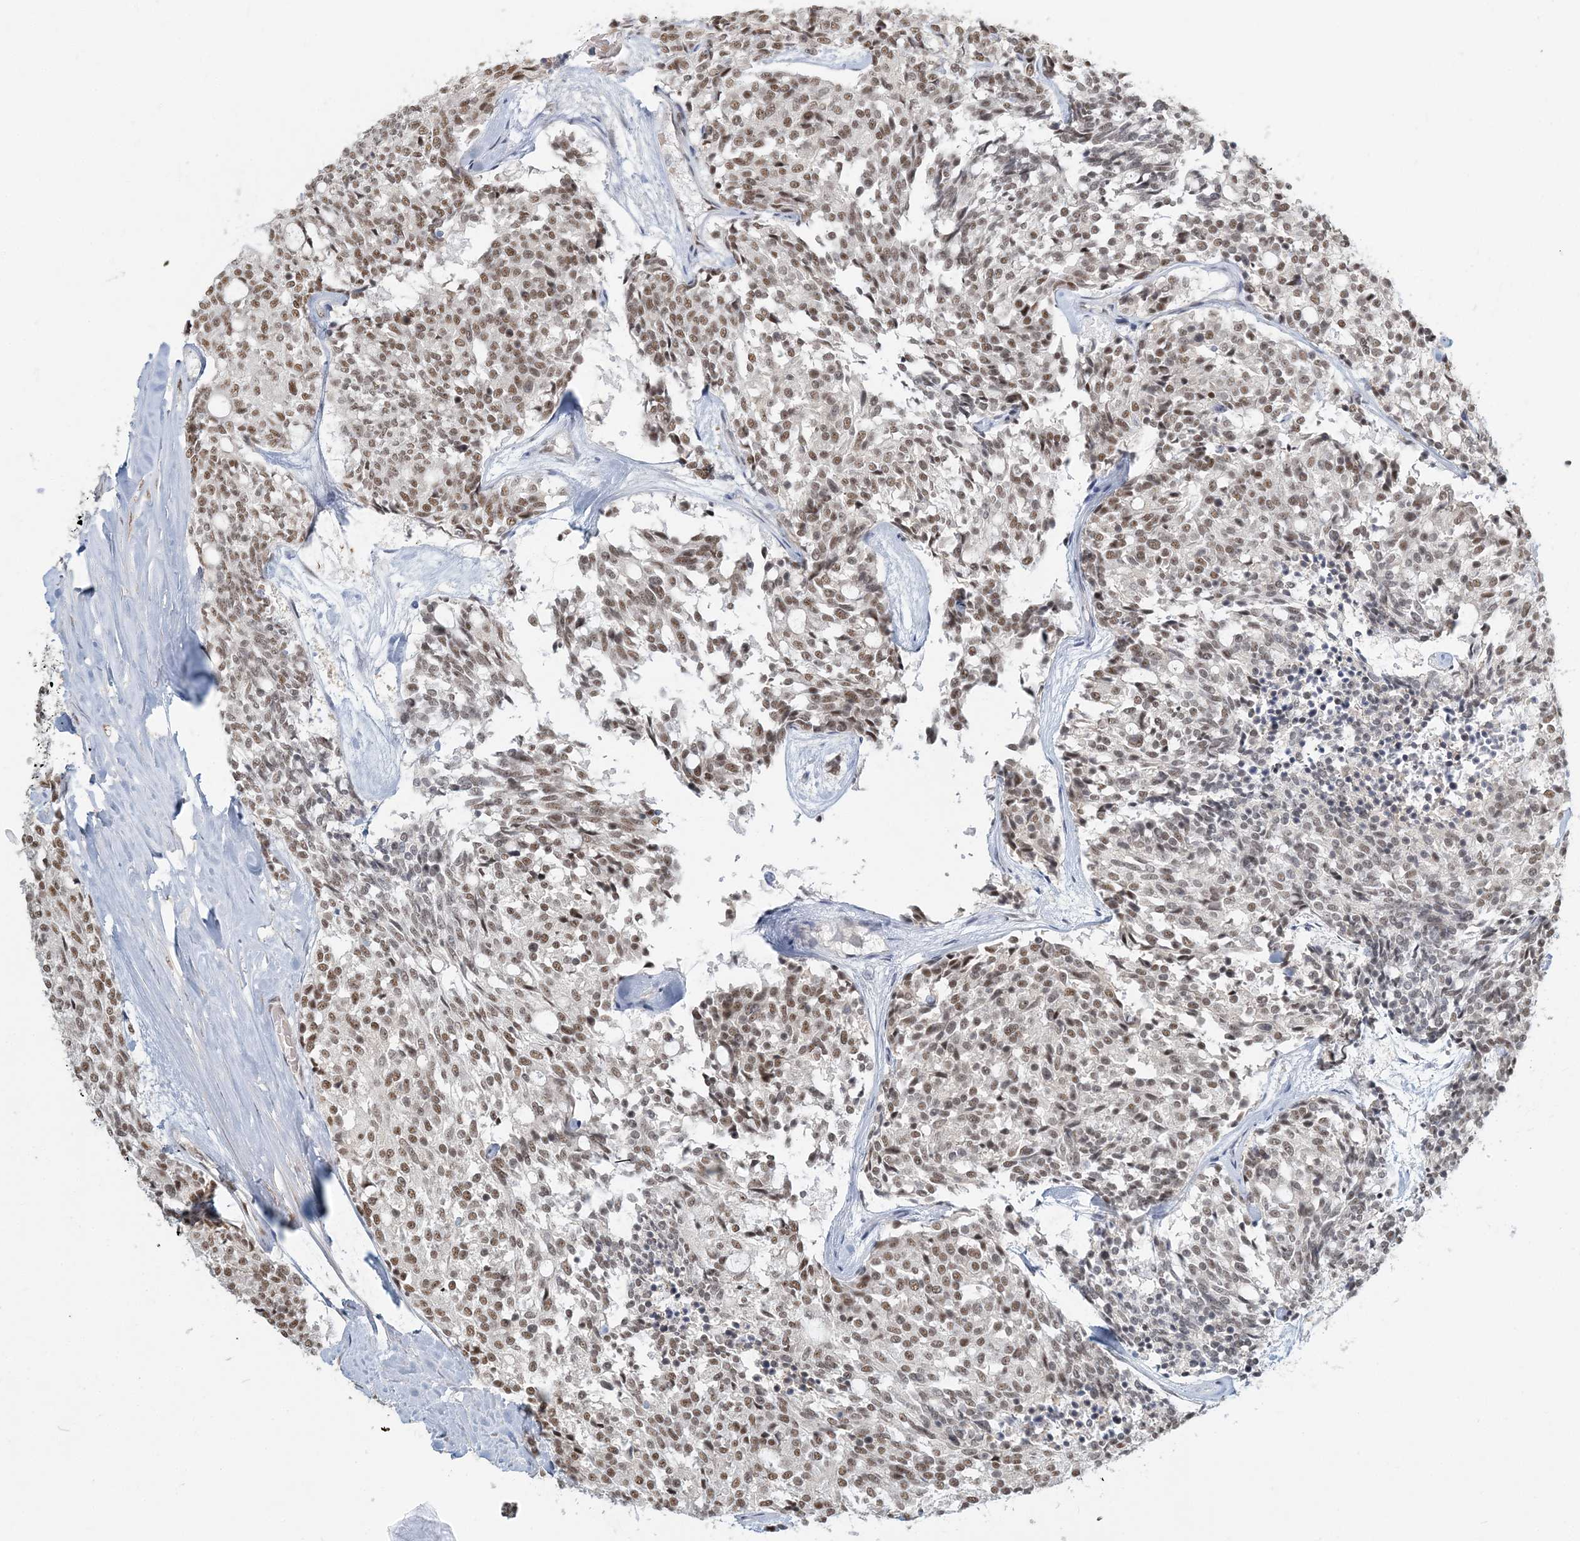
{"staining": {"intensity": "moderate", "quantity": ">75%", "location": "nuclear"}, "tissue": "carcinoid", "cell_type": "Tumor cells", "image_type": "cancer", "snomed": [{"axis": "morphology", "description": "Carcinoid, malignant, NOS"}, {"axis": "topography", "description": "Pancreas"}], "caption": "A high-resolution micrograph shows immunohistochemistry staining of carcinoid, which exhibits moderate nuclear expression in about >75% of tumor cells. (Stains: DAB (3,3'-diaminobenzidine) in brown, nuclei in blue, Microscopy: brightfield microscopy at high magnification).", "gene": "PLRG1", "patient": {"sex": "female", "age": 54}}